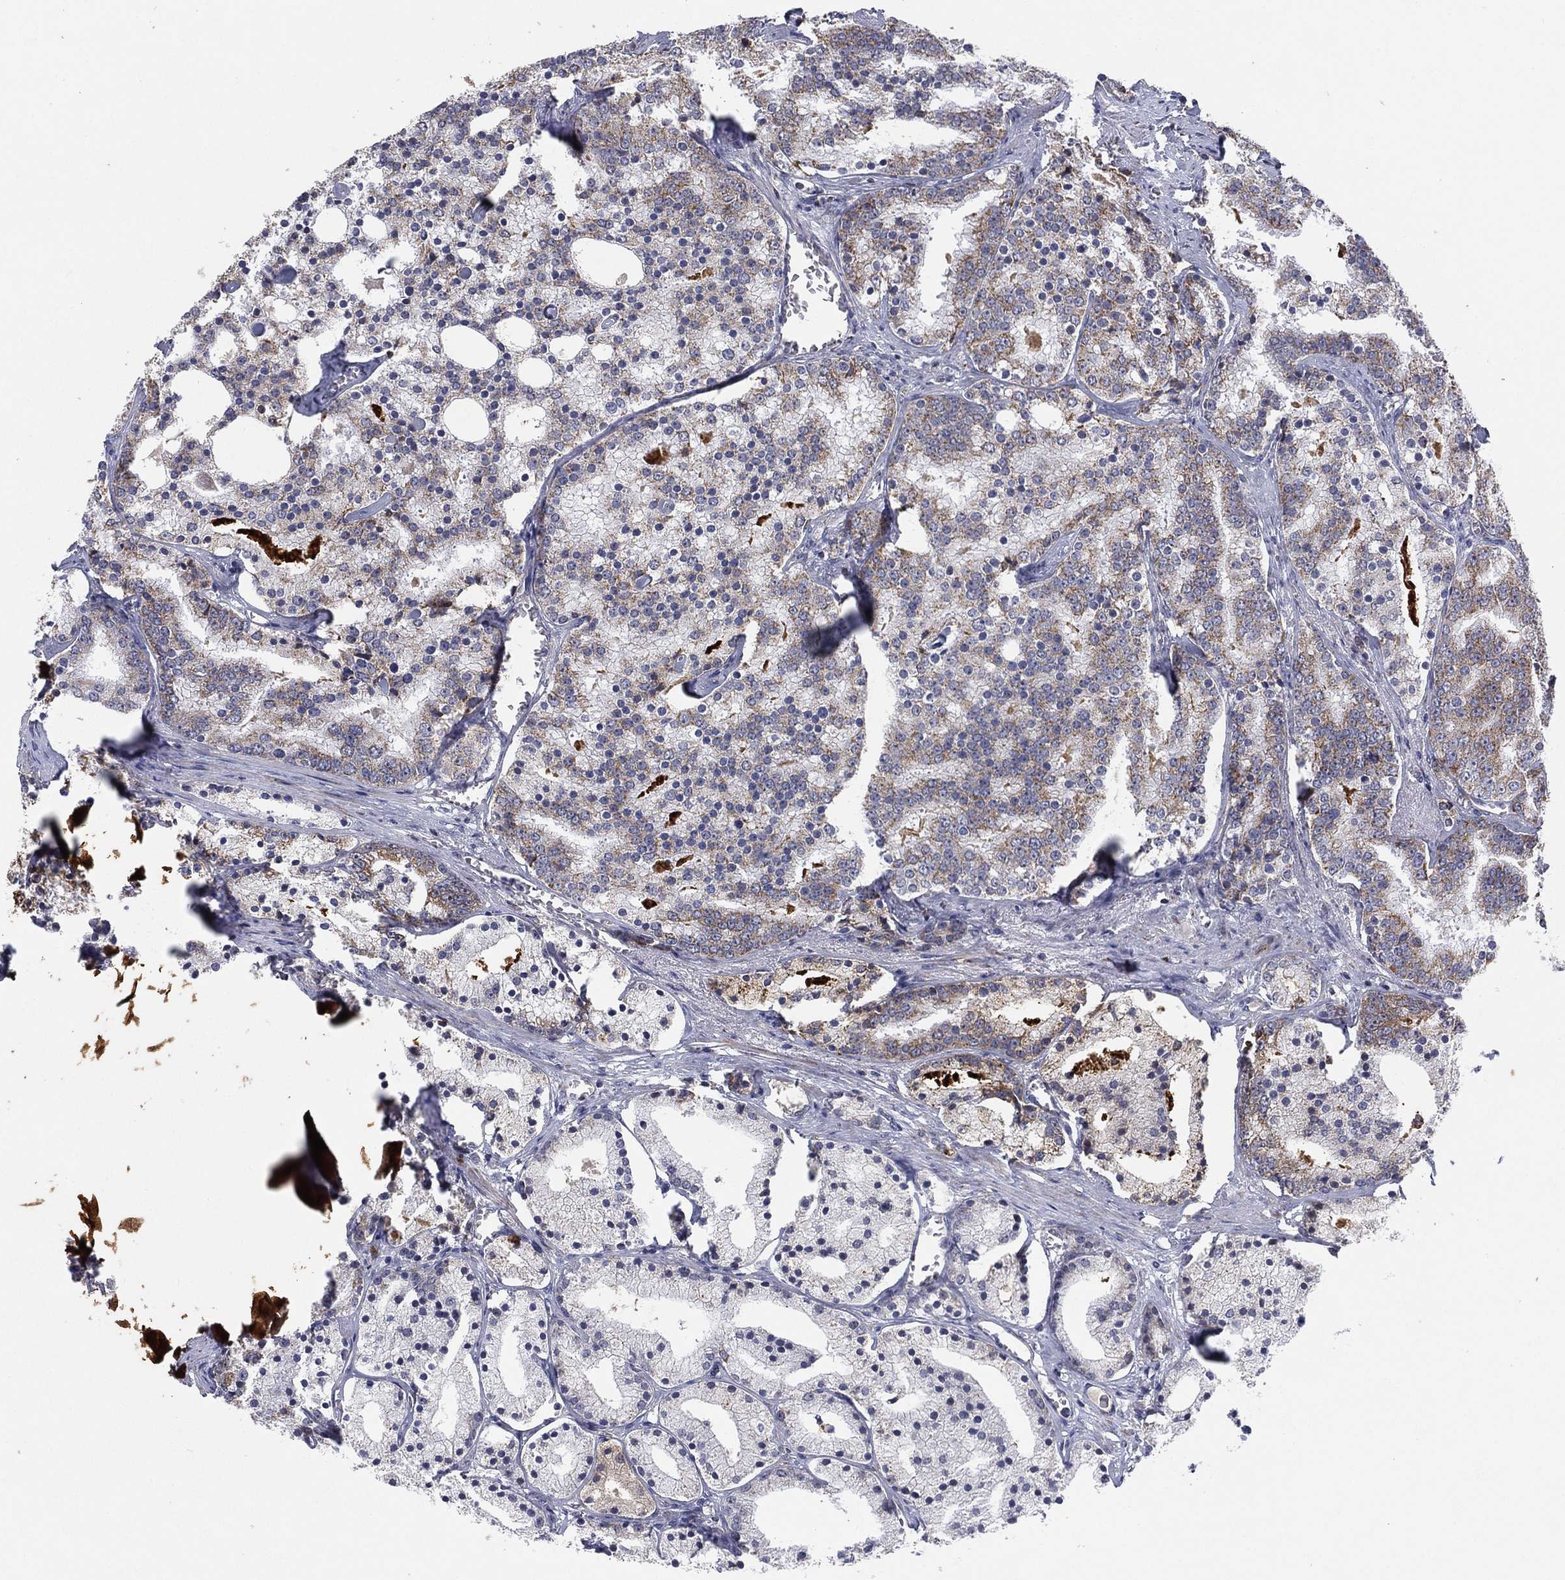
{"staining": {"intensity": "weak", "quantity": "25%-75%", "location": "cytoplasmic/membranous"}, "tissue": "prostate cancer", "cell_type": "Tumor cells", "image_type": "cancer", "snomed": [{"axis": "morphology", "description": "Adenocarcinoma, NOS"}, {"axis": "topography", "description": "Prostate"}], "caption": "IHC image of neoplastic tissue: prostate cancer (adenocarcinoma) stained using IHC demonstrates low levels of weak protein expression localized specifically in the cytoplasmic/membranous of tumor cells, appearing as a cytoplasmic/membranous brown color.", "gene": "PSMG4", "patient": {"sex": "male", "age": 69}}